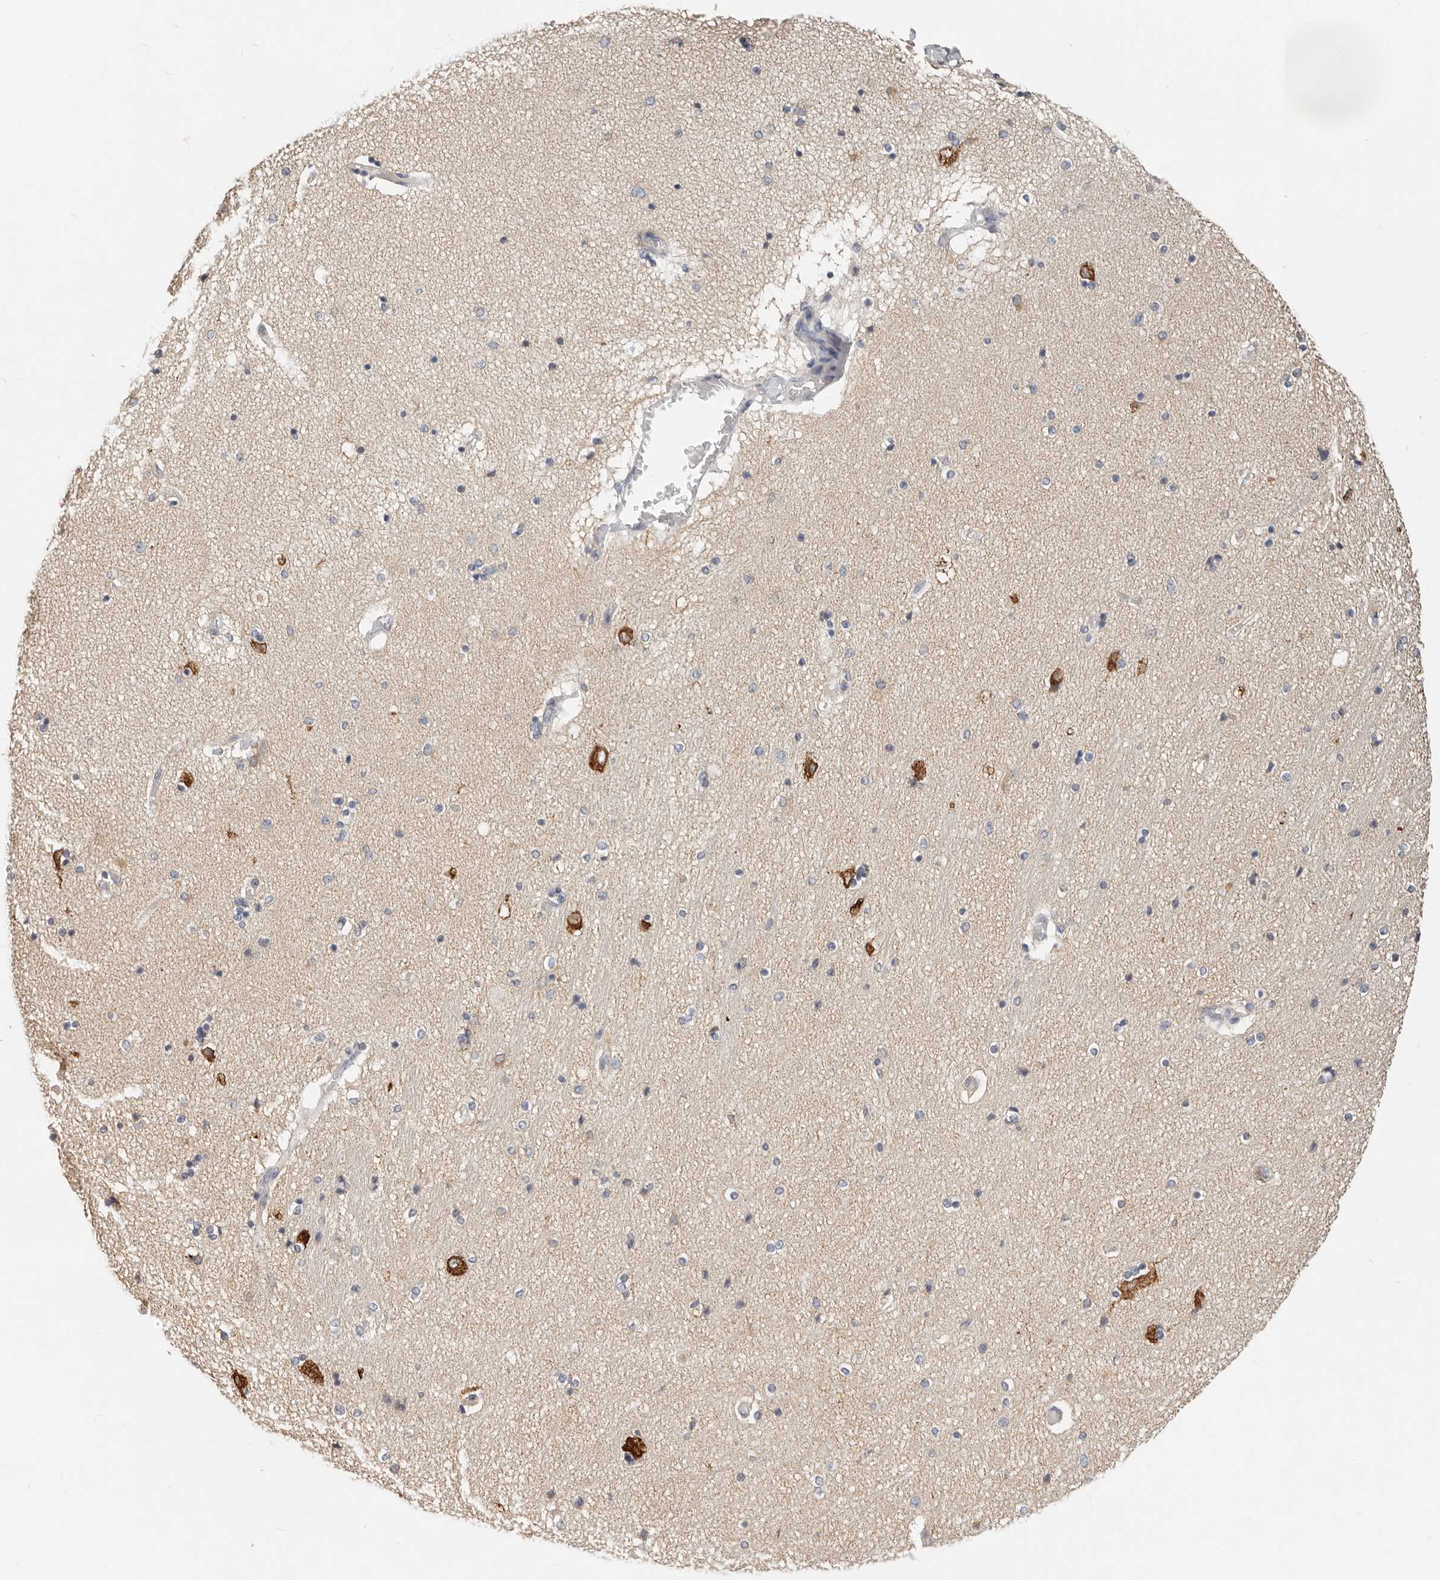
{"staining": {"intensity": "moderate", "quantity": "<25%", "location": "cytoplasmic/membranous"}, "tissue": "hippocampus", "cell_type": "Glial cells", "image_type": "normal", "snomed": [{"axis": "morphology", "description": "Normal tissue, NOS"}, {"axis": "topography", "description": "Hippocampus"}], "caption": "This photomicrograph demonstrates immunohistochemistry (IHC) staining of benign hippocampus, with low moderate cytoplasmic/membranous expression in about <25% of glial cells.", "gene": "AFDN", "patient": {"sex": "female", "age": 54}}